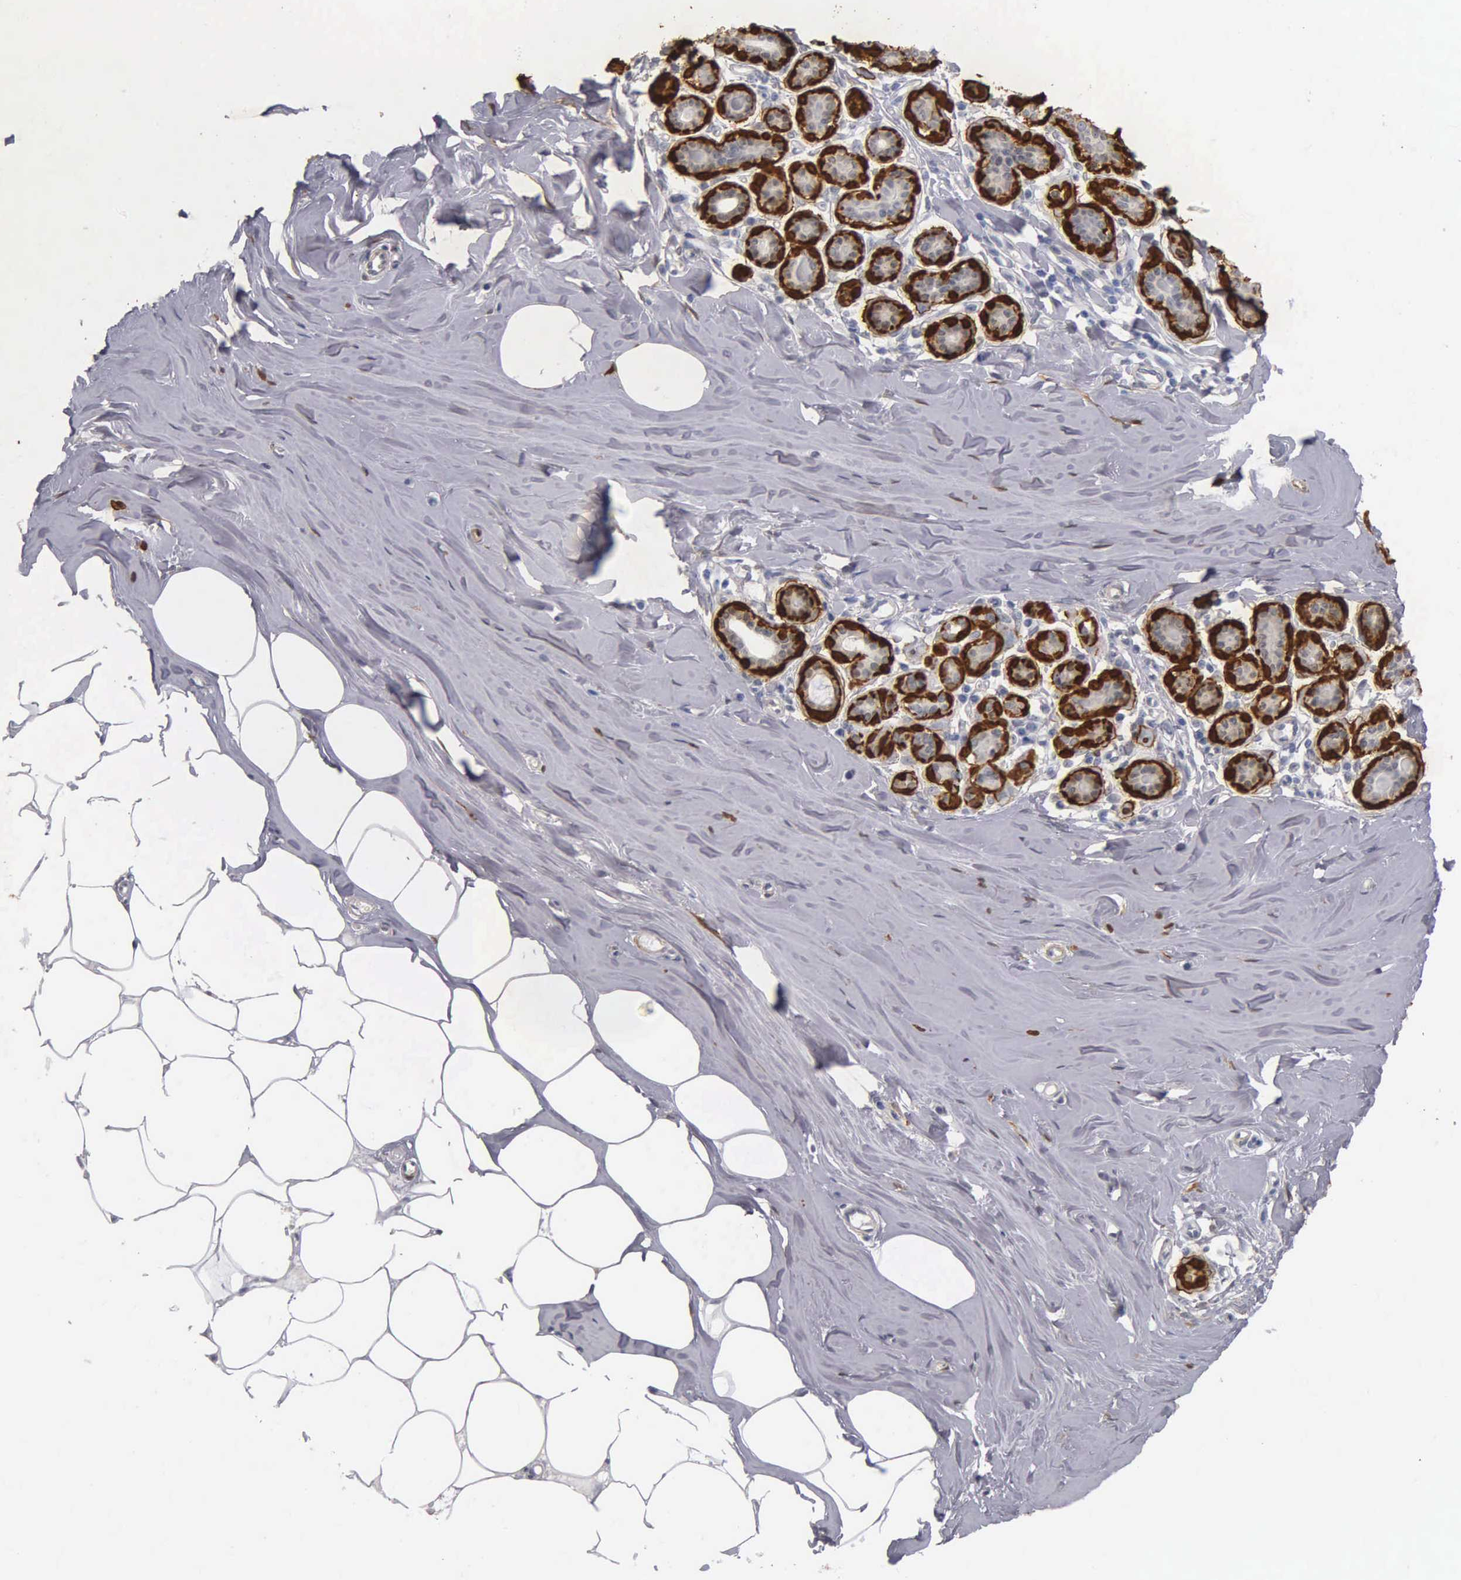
{"staining": {"intensity": "negative", "quantity": "none", "location": "none"}, "tissue": "breast", "cell_type": "Adipocytes", "image_type": "normal", "snomed": [{"axis": "morphology", "description": "Normal tissue, NOS"}, {"axis": "topography", "description": "Breast"}], "caption": "A micrograph of human breast is negative for staining in adipocytes. The staining is performed using DAB (3,3'-diaminobenzidine) brown chromogen with nuclei counter-stained in using hematoxylin.", "gene": "CNN1", "patient": {"sex": "female", "age": 45}}